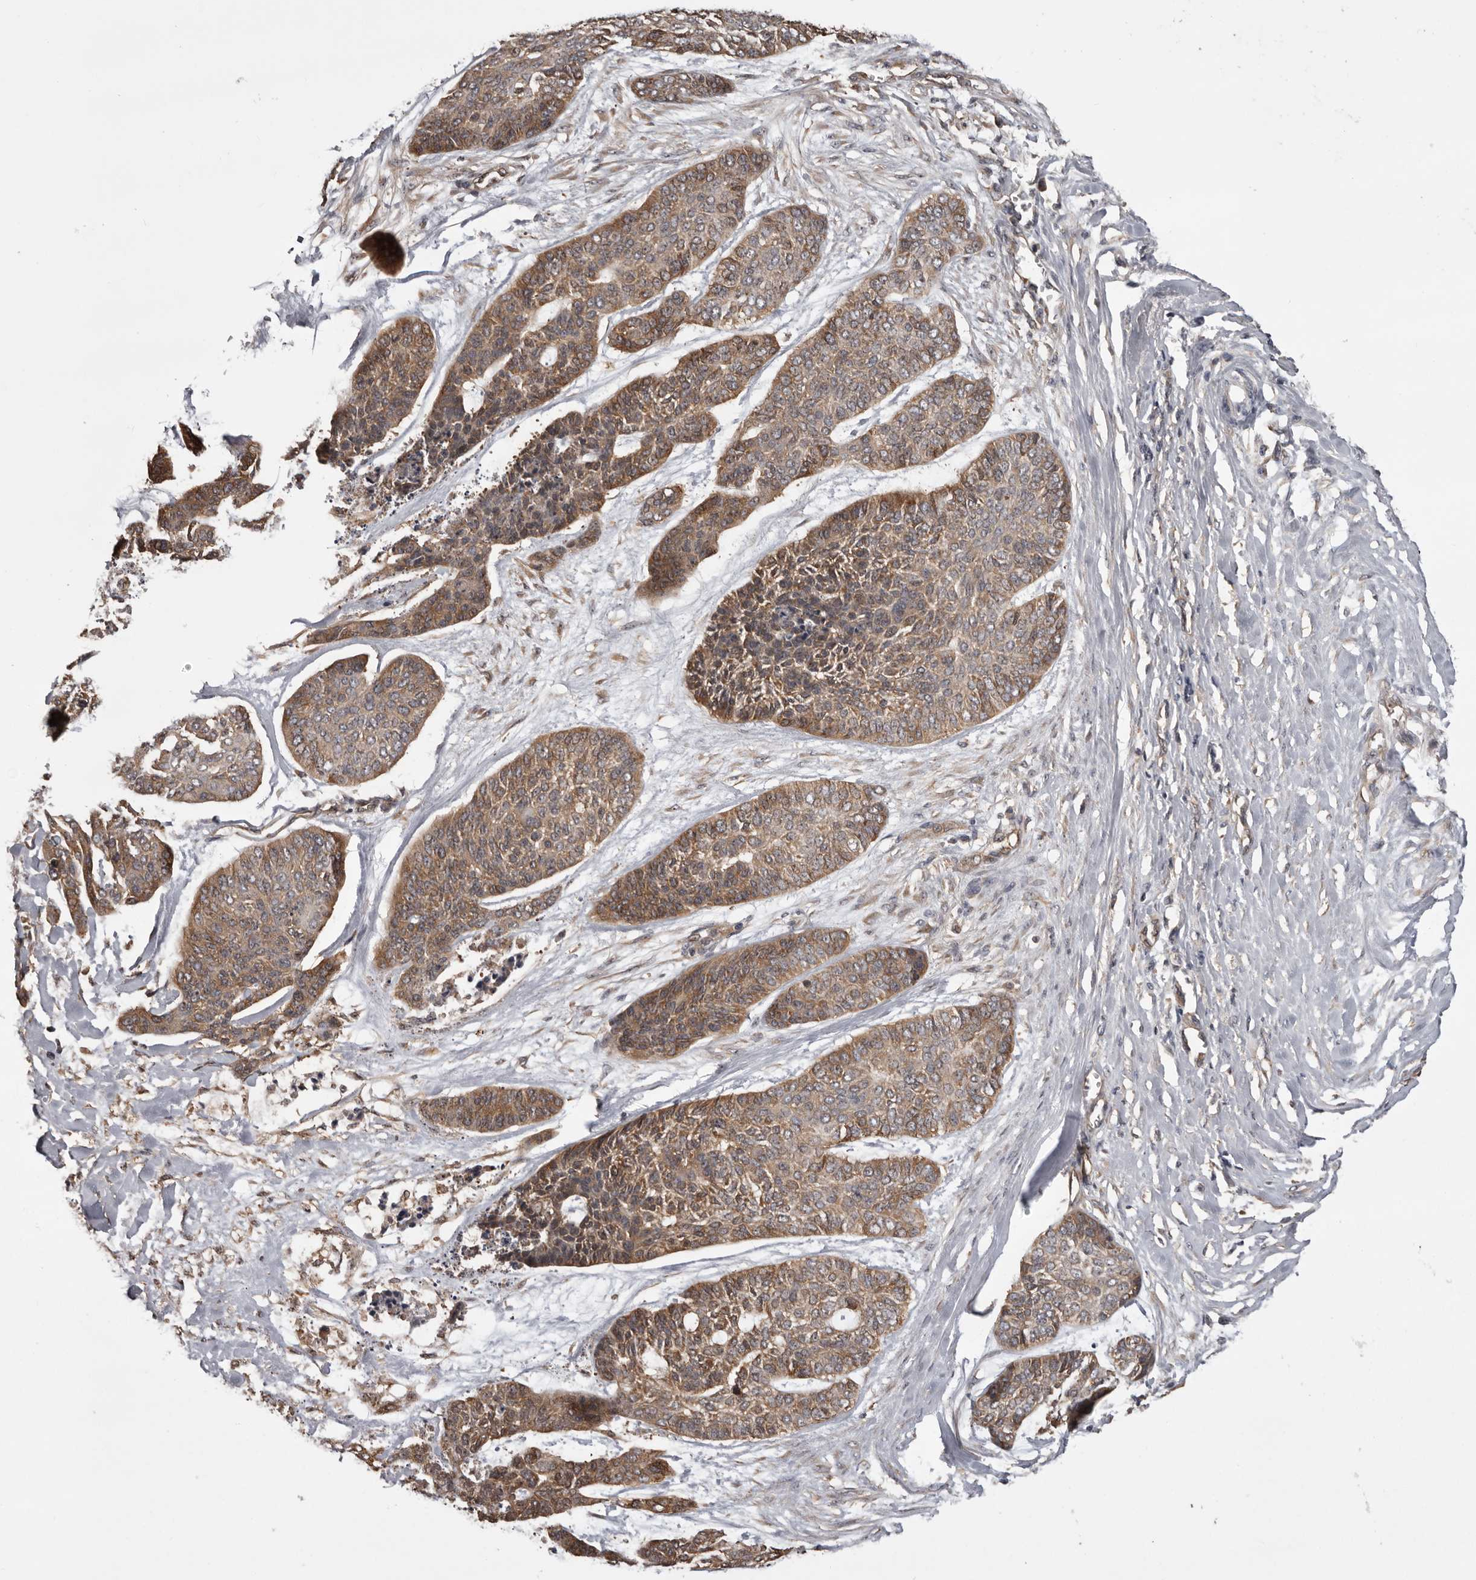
{"staining": {"intensity": "moderate", "quantity": ">75%", "location": "cytoplasmic/membranous"}, "tissue": "skin cancer", "cell_type": "Tumor cells", "image_type": "cancer", "snomed": [{"axis": "morphology", "description": "Basal cell carcinoma"}, {"axis": "topography", "description": "Skin"}], "caption": "High-magnification brightfield microscopy of basal cell carcinoma (skin) stained with DAB (brown) and counterstained with hematoxylin (blue). tumor cells exhibit moderate cytoplasmic/membranous expression is appreciated in about>75% of cells. The protein of interest is stained brown, and the nuclei are stained in blue (DAB IHC with brightfield microscopy, high magnification).", "gene": "DARS1", "patient": {"sex": "female", "age": 64}}